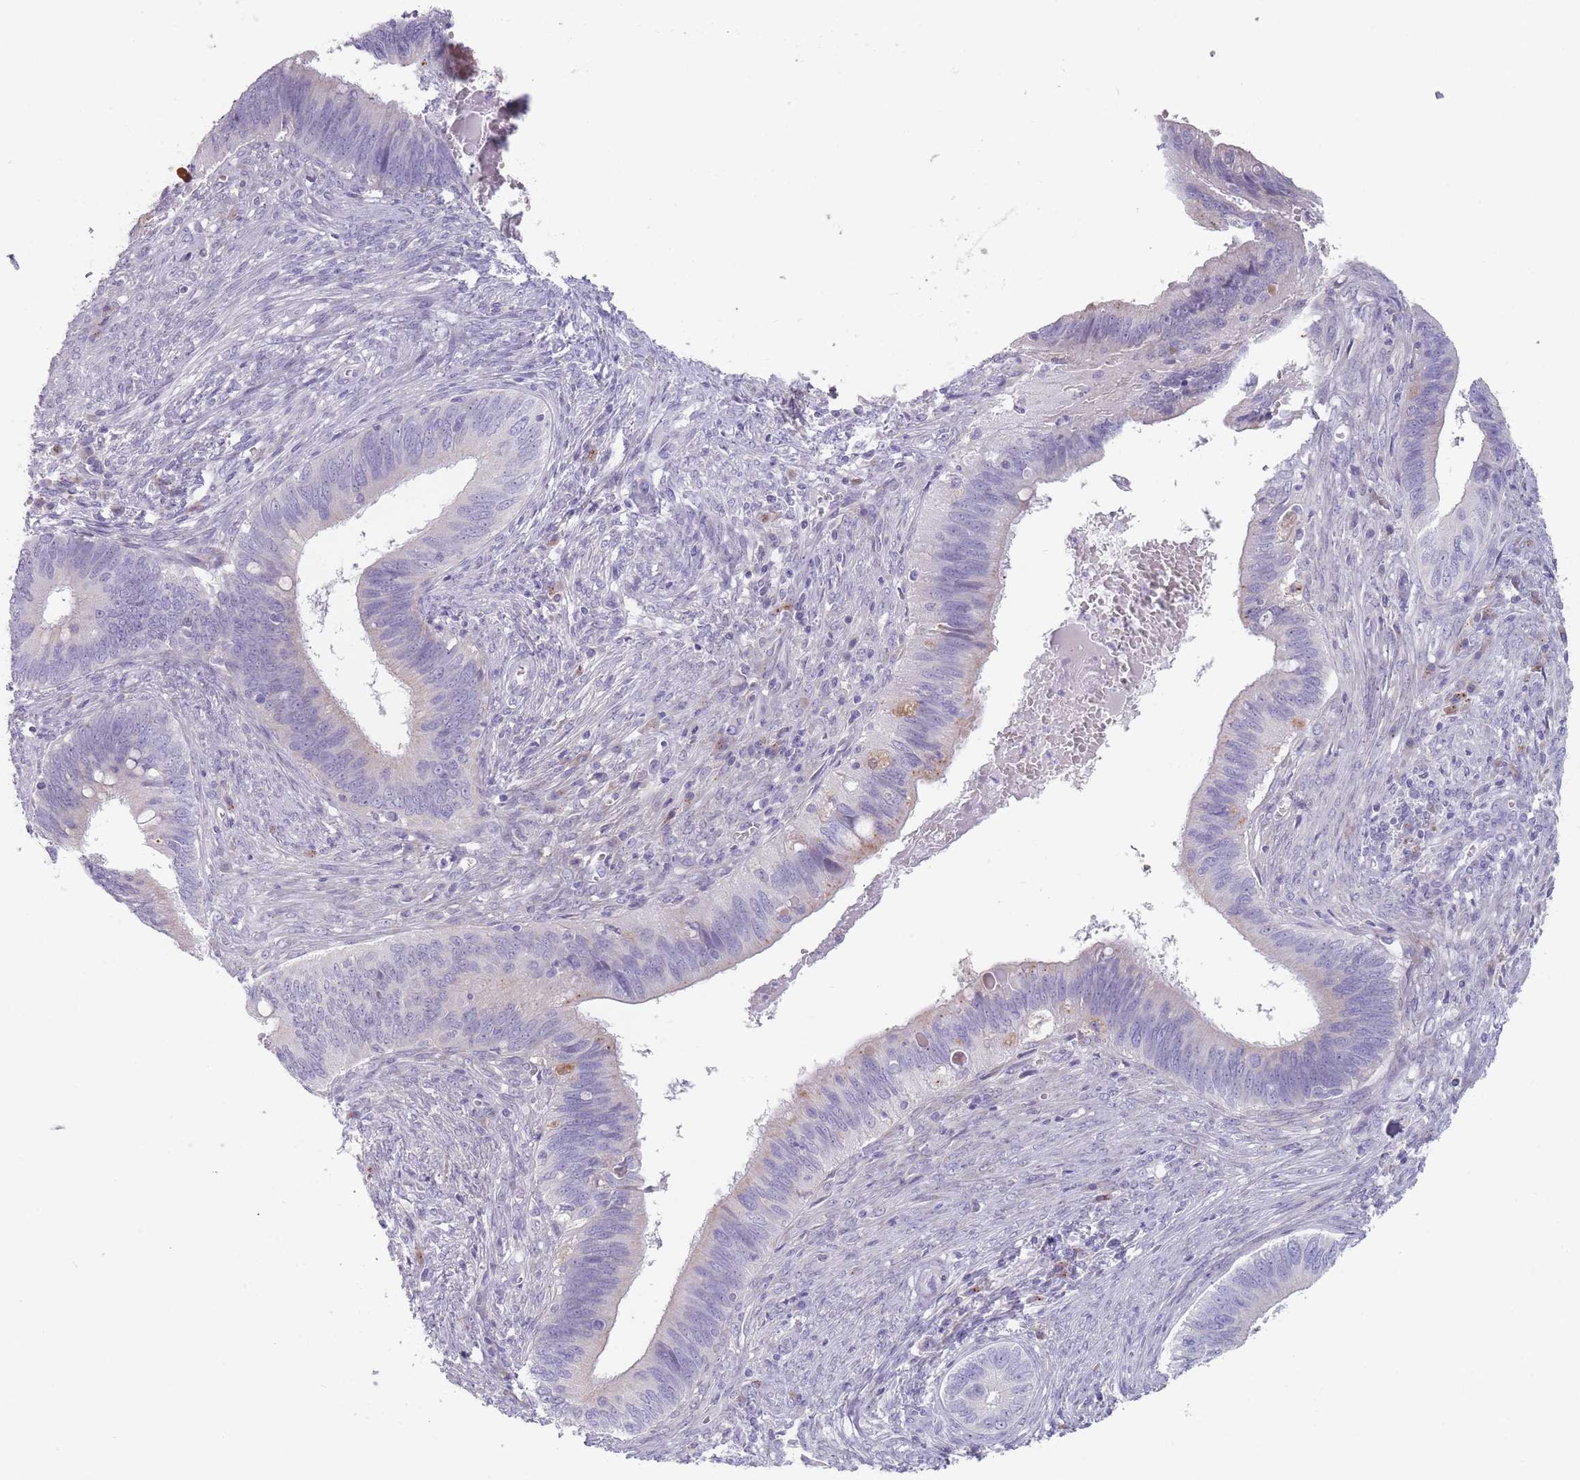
{"staining": {"intensity": "moderate", "quantity": "<25%", "location": "cytoplasmic/membranous"}, "tissue": "cervical cancer", "cell_type": "Tumor cells", "image_type": "cancer", "snomed": [{"axis": "morphology", "description": "Adenocarcinoma, NOS"}, {"axis": "topography", "description": "Cervix"}], "caption": "Cervical cancer (adenocarcinoma) stained for a protein shows moderate cytoplasmic/membranous positivity in tumor cells.", "gene": "PAIP2B", "patient": {"sex": "female", "age": 42}}